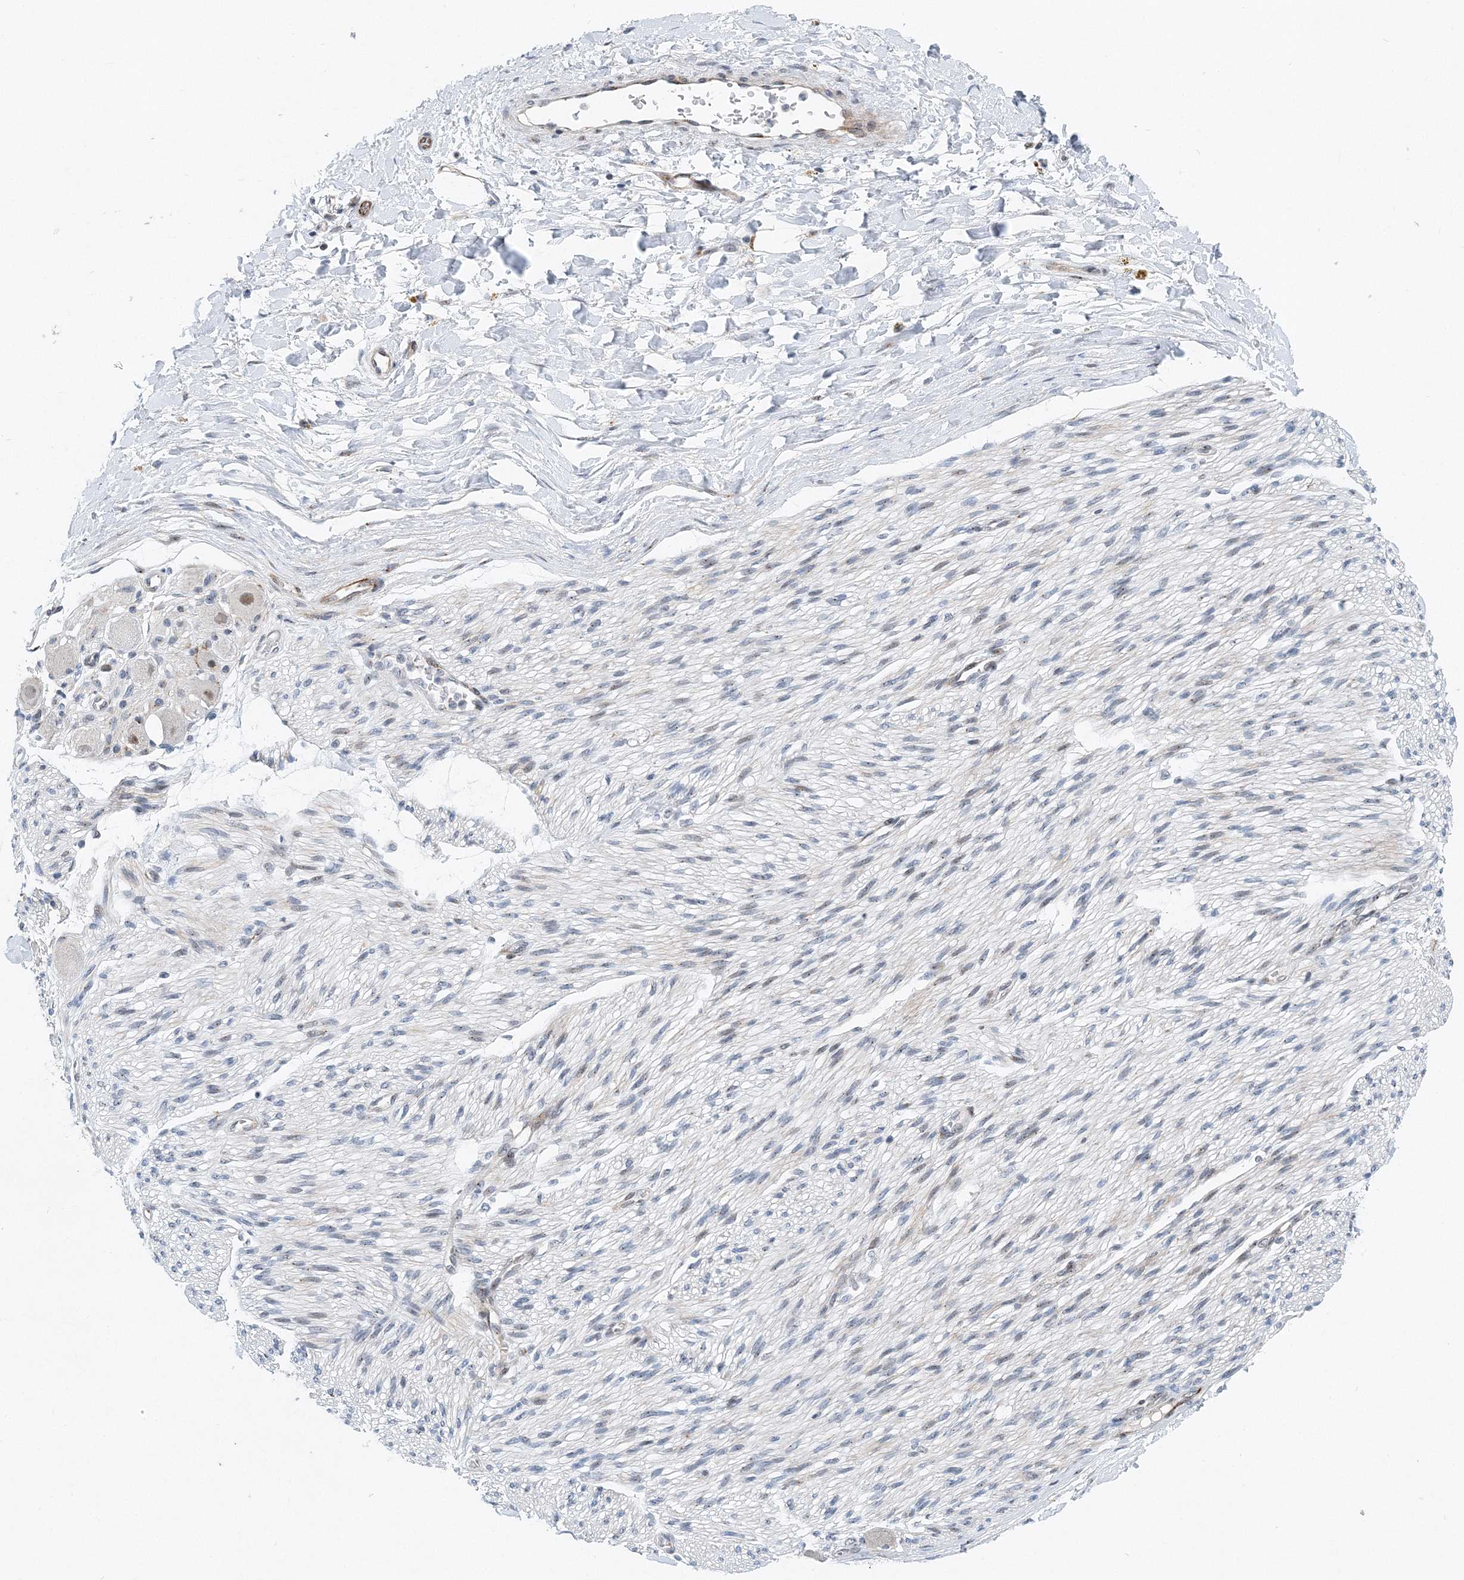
{"staining": {"intensity": "weak", "quantity": "25%-75%", "location": "cytoplasmic/membranous"}, "tissue": "adipose tissue", "cell_type": "Adipocytes", "image_type": "normal", "snomed": [{"axis": "morphology", "description": "Normal tissue, NOS"}, {"axis": "topography", "description": "Kidney"}, {"axis": "topography", "description": "Peripheral nerve tissue"}], "caption": "The histopathology image demonstrates immunohistochemical staining of benign adipose tissue. There is weak cytoplasmic/membranous positivity is appreciated in about 25%-75% of adipocytes.", "gene": "UIMC1", "patient": {"sex": "male", "age": 7}}